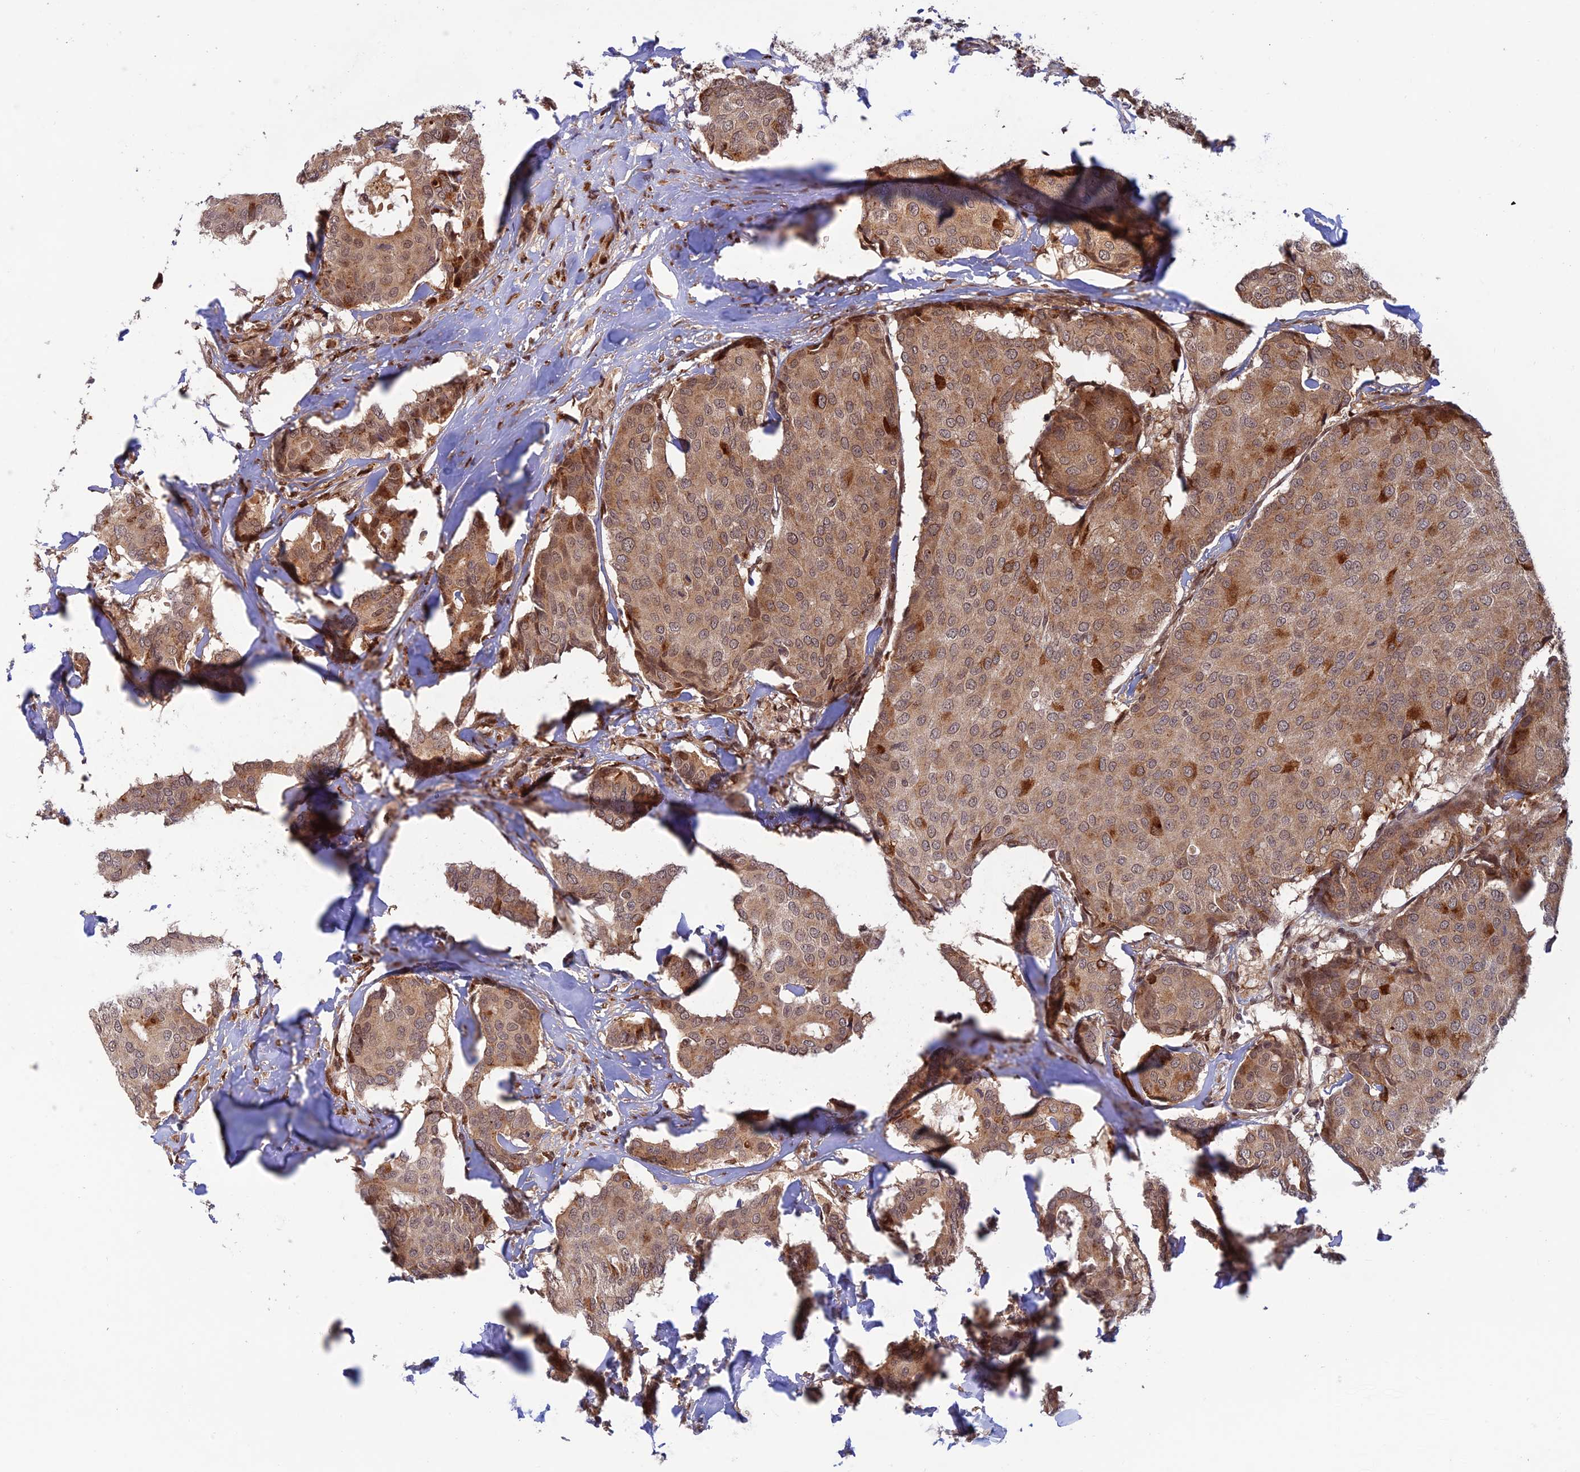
{"staining": {"intensity": "moderate", "quantity": ">75%", "location": "cytoplasmic/membranous"}, "tissue": "breast cancer", "cell_type": "Tumor cells", "image_type": "cancer", "snomed": [{"axis": "morphology", "description": "Duct carcinoma"}, {"axis": "topography", "description": "Breast"}], "caption": "A medium amount of moderate cytoplasmic/membranous expression is identified in approximately >75% of tumor cells in breast cancer (infiltrating ductal carcinoma) tissue.", "gene": "ZNF565", "patient": {"sex": "female", "age": 75}}